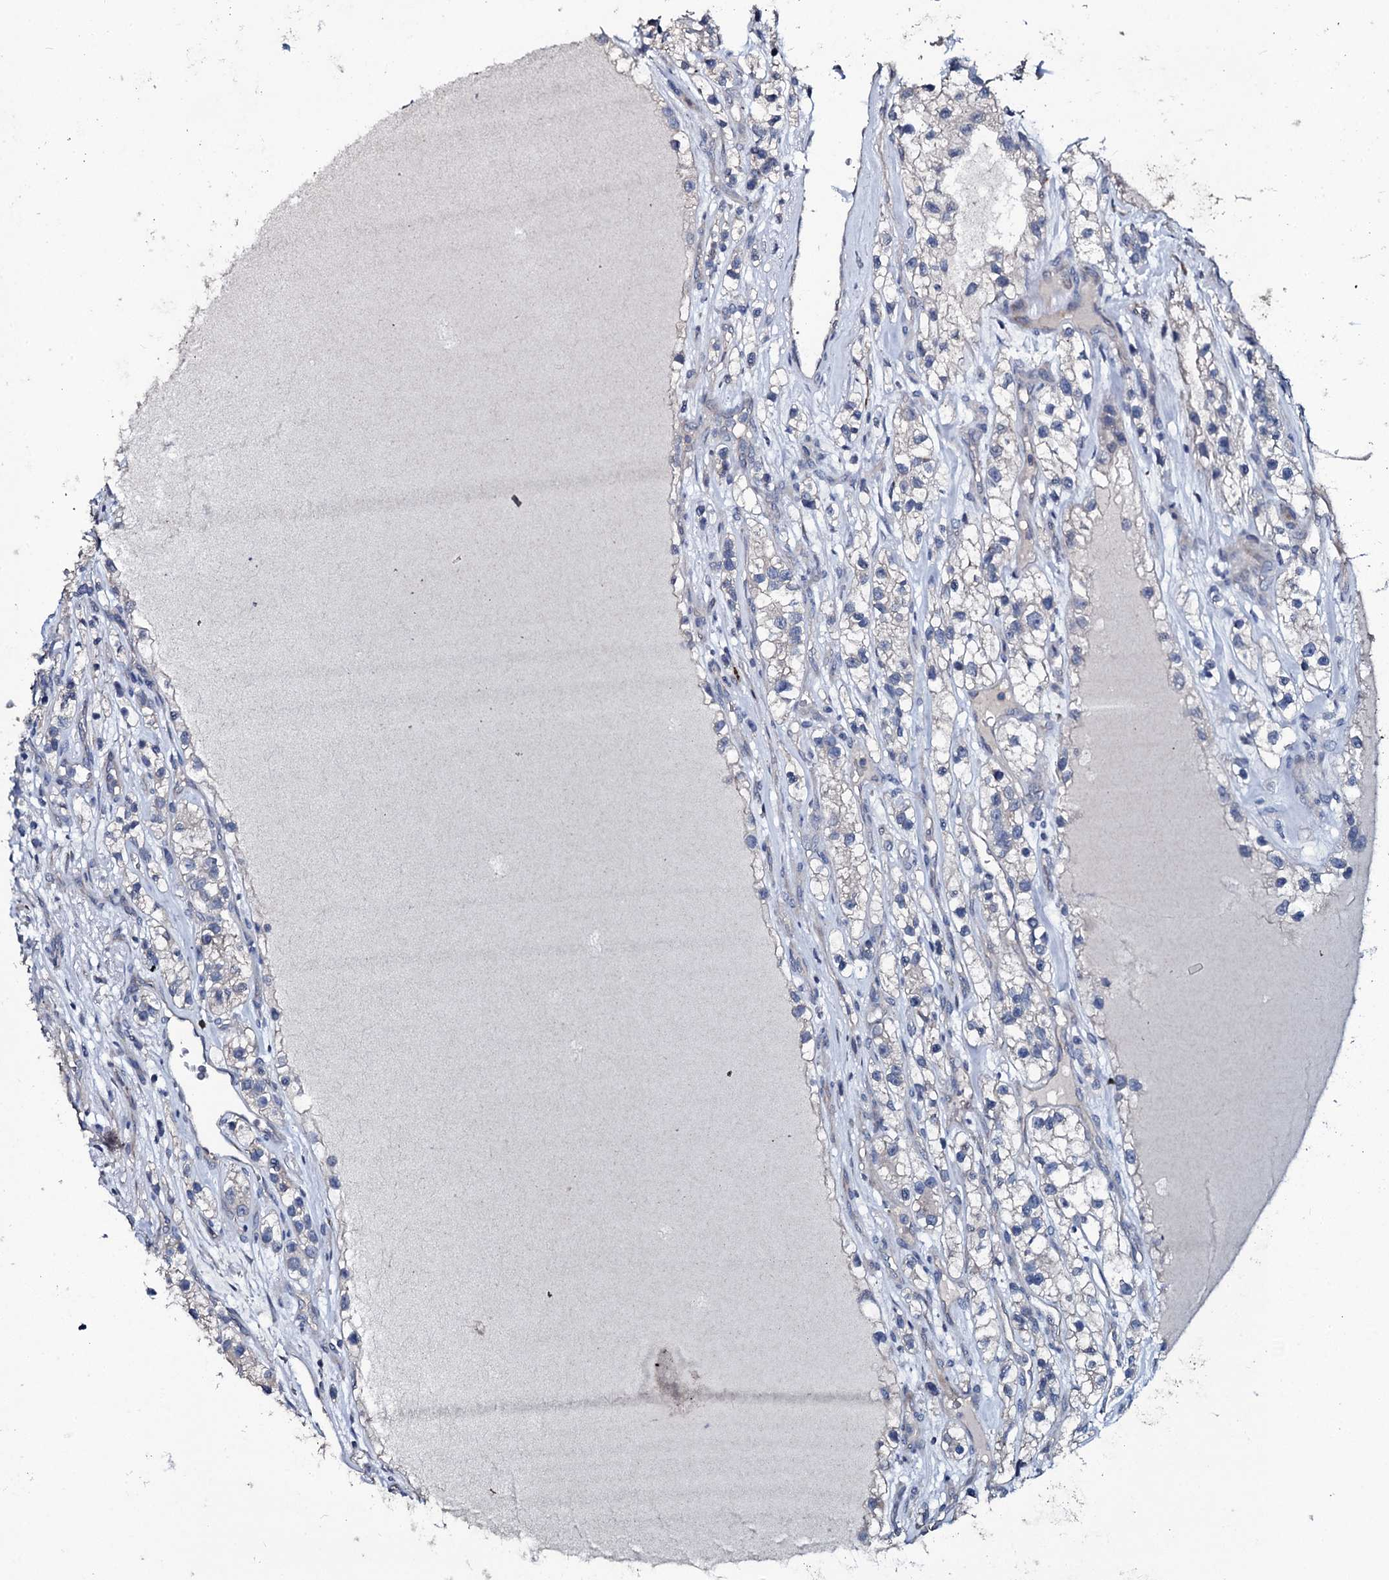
{"staining": {"intensity": "negative", "quantity": "none", "location": "none"}, "tissue": "renal cancer", "cell_type": "Tumor cells", "image_type": "cancer", "snomed": [{"axis": "morphology", "description": "Adenocarcinoma, NOS"}, {"axis": "topography", "description": "Kidney"}], "caption": "A histopathology image of human adenocarcinoma (renal) is negative for staining in tumor cells.", "gene": "IL12B", "patient": {"sex": "female", "age": 57}}